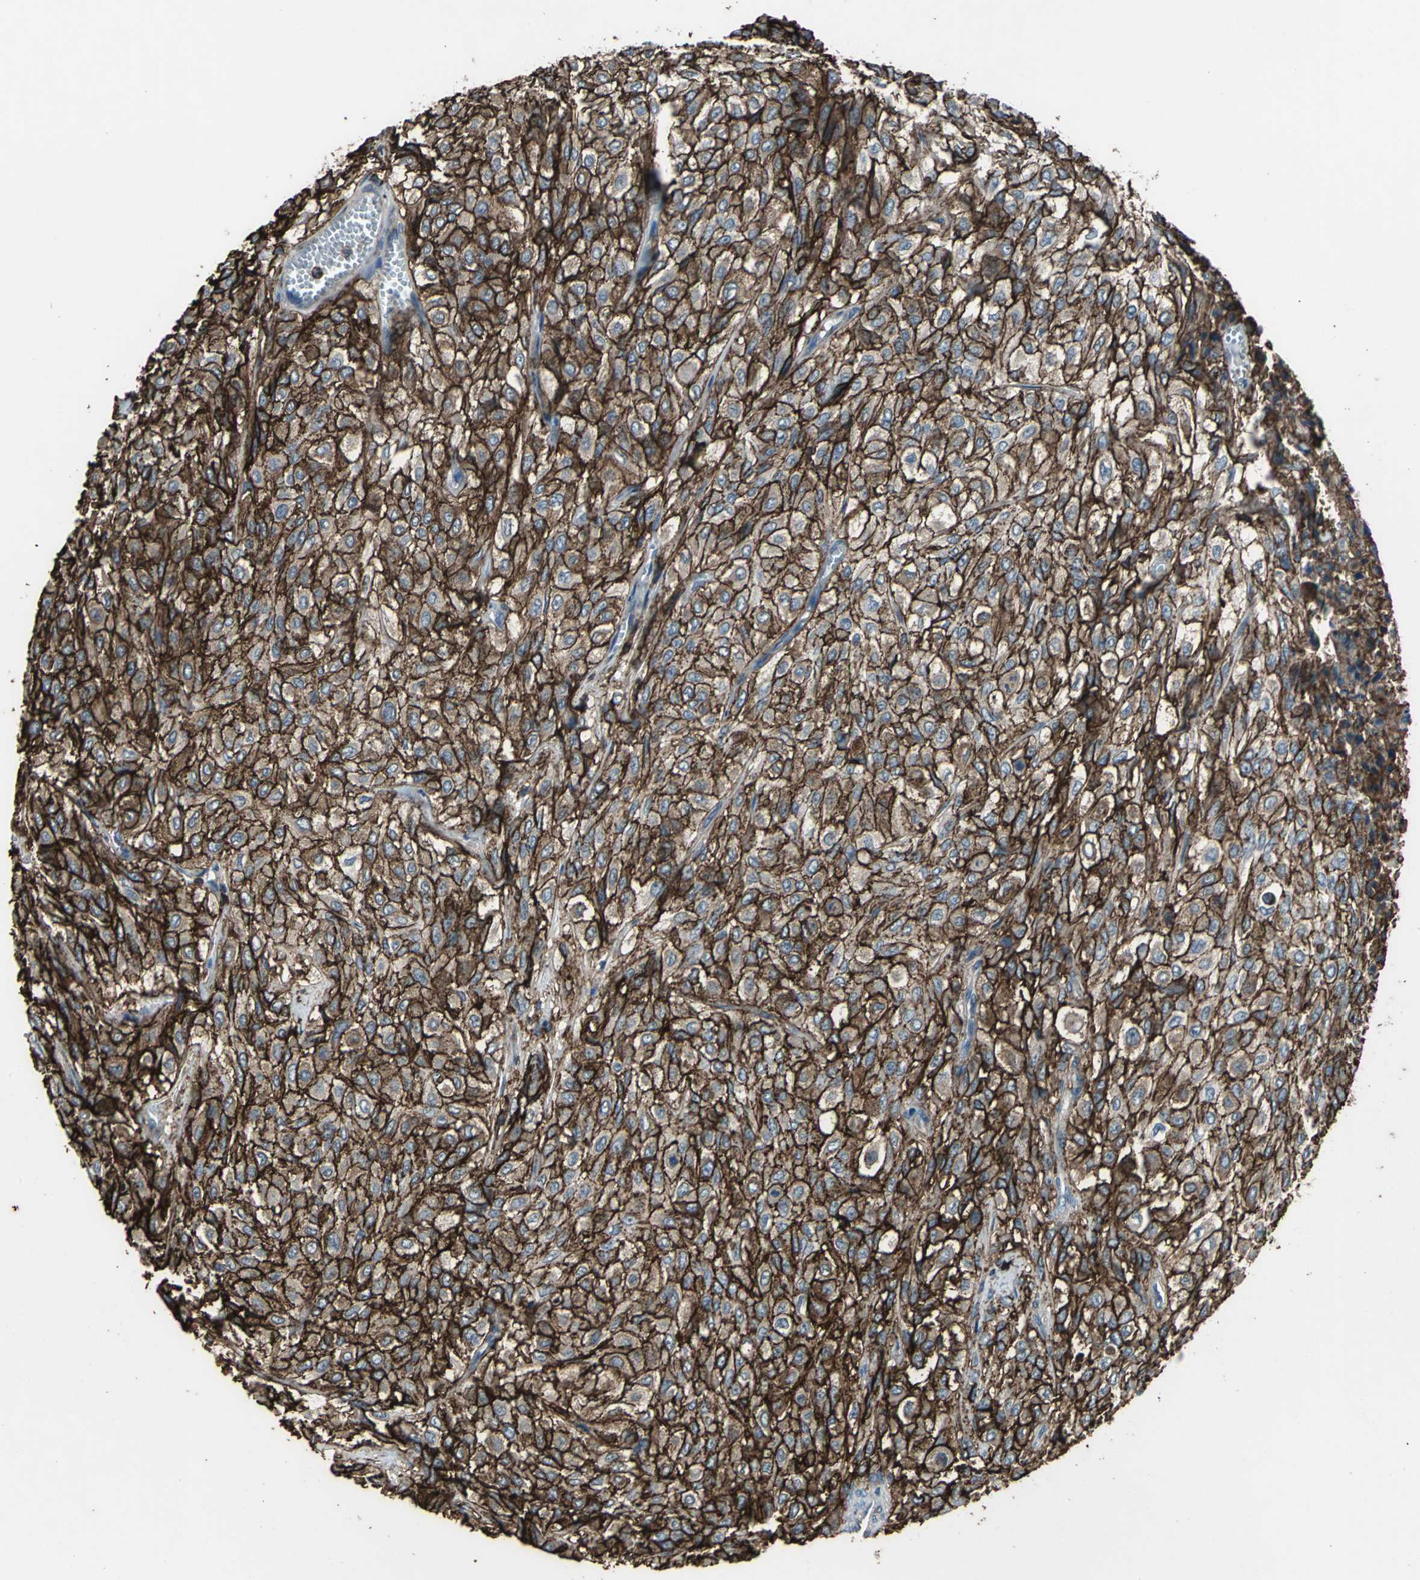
{"staining": {"intensity": "strong", "quantity": ">75%", "location": "cytoplasmic/membranous"}, "tissue": "urothelial cancer", "cell_type": "Tumor cells", "image_type": "cancer", "snomed": [{"axis": "morphology", "description": "Urothelial carcinoma, High grade"}, {"axis": "topography", "description": "Urinary bladder"}], "caption": "Brown immunohistochemical staining in human high-grade urothelial carcinoma exhibits strong cytoplasmic/membranous staining in approximately >75% of tumor cells.", "gene": "CD44", "patient": {"sex": "male", "age": 57}}